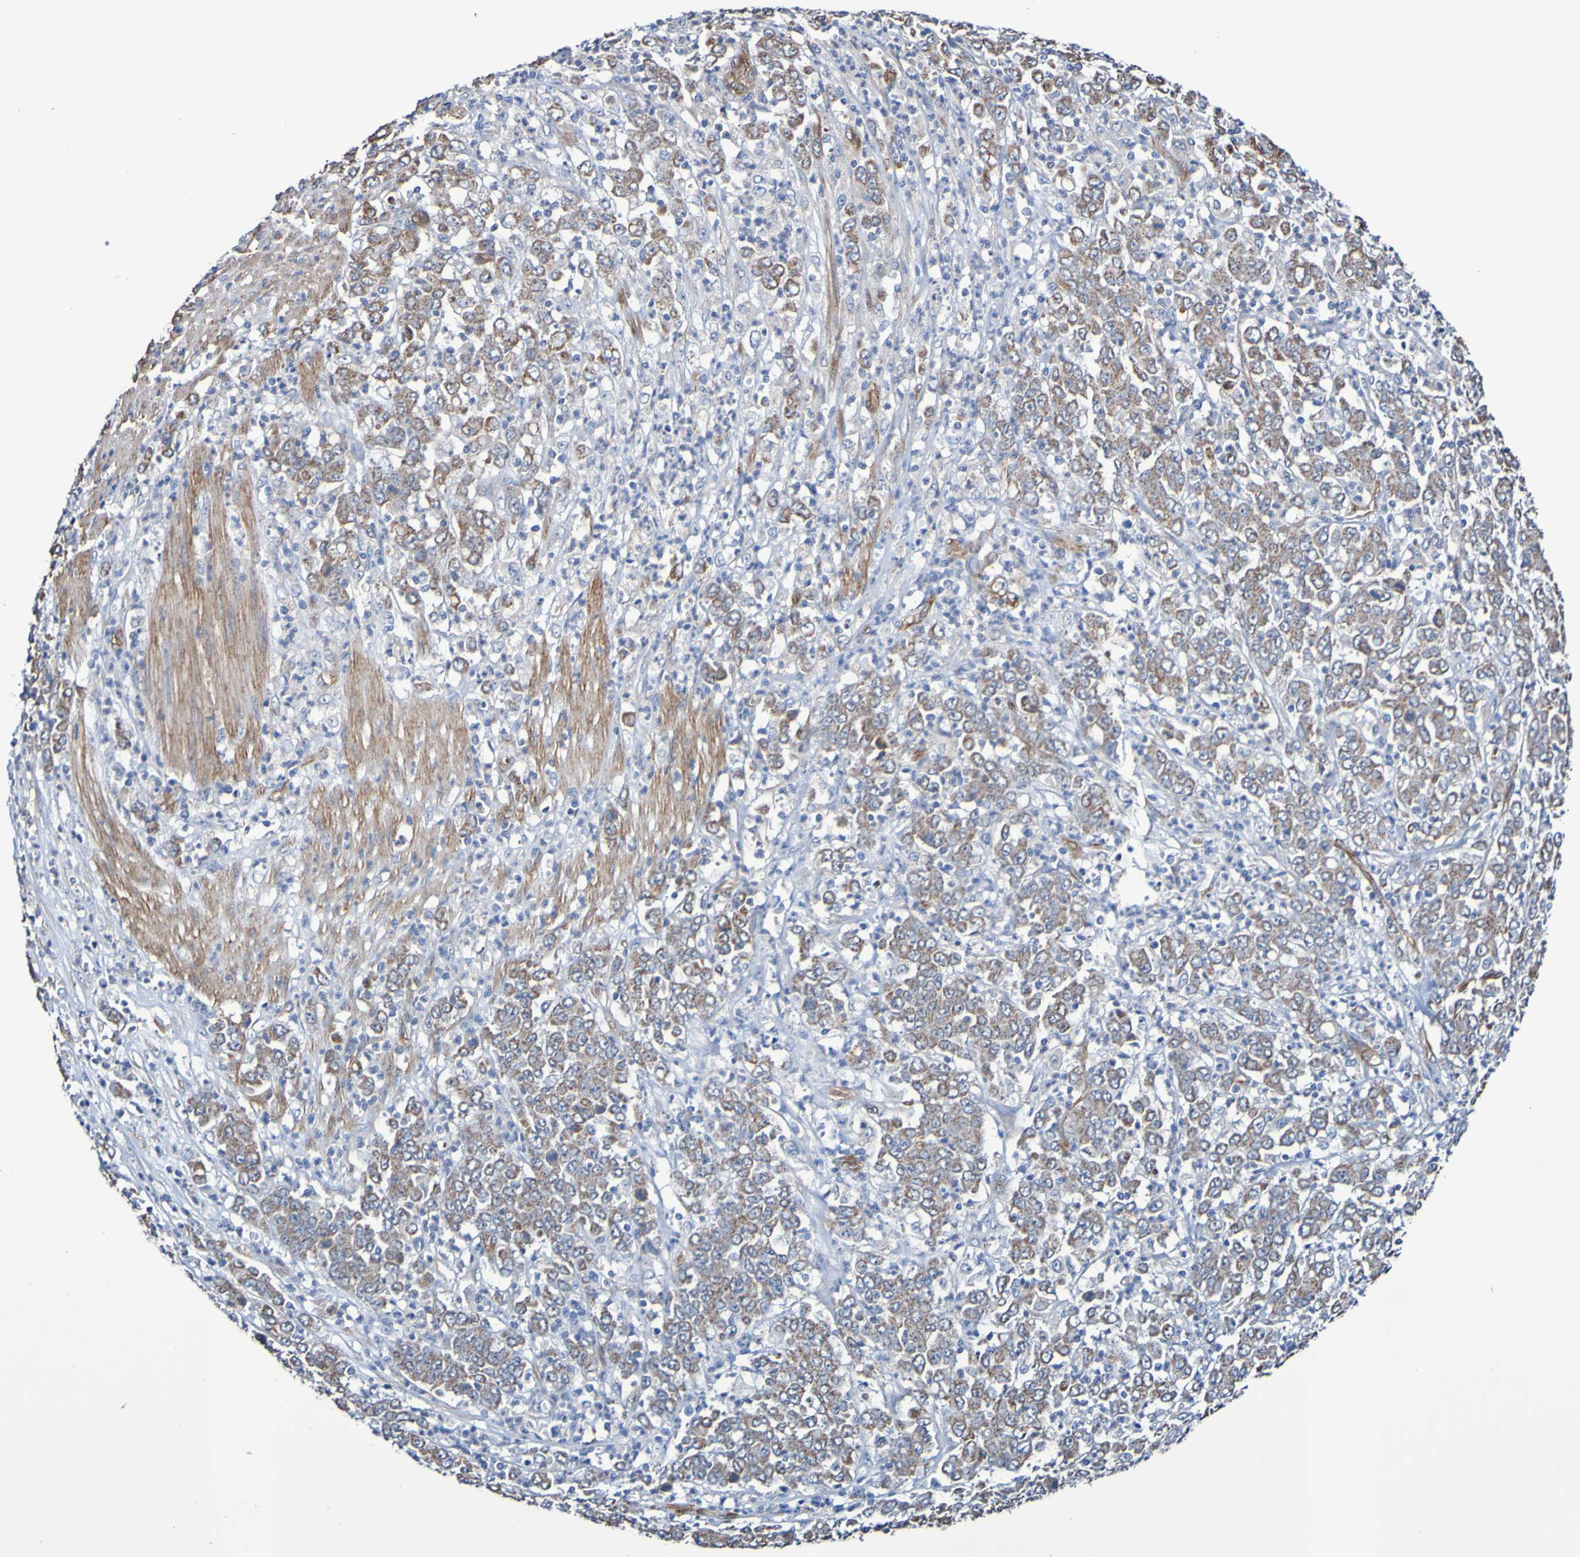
{"staining": {"intensity": "moderate", "quantity": "25%-75%", "location": "cytoplasmic/membranous"}, "tissue": "stomach cancer", "cell_type": "Tumor cells", "image_type": "cancer", "snomed": [{"axis": "morphology", "description": "Adenocarcinoma, NOS"}, {"axis": "topography", "description": "Stomach, lower"}], "caption": "Tumor cells show moderate cytoplasmic/membranous staining in about 25%-75% of cells in adenocarcinoma (stomach). (DAB = brown stain, brightfield microscopy at high magnification).", "gene": "ELMOD3", "patient": {"sex": "female", "age": 71}}